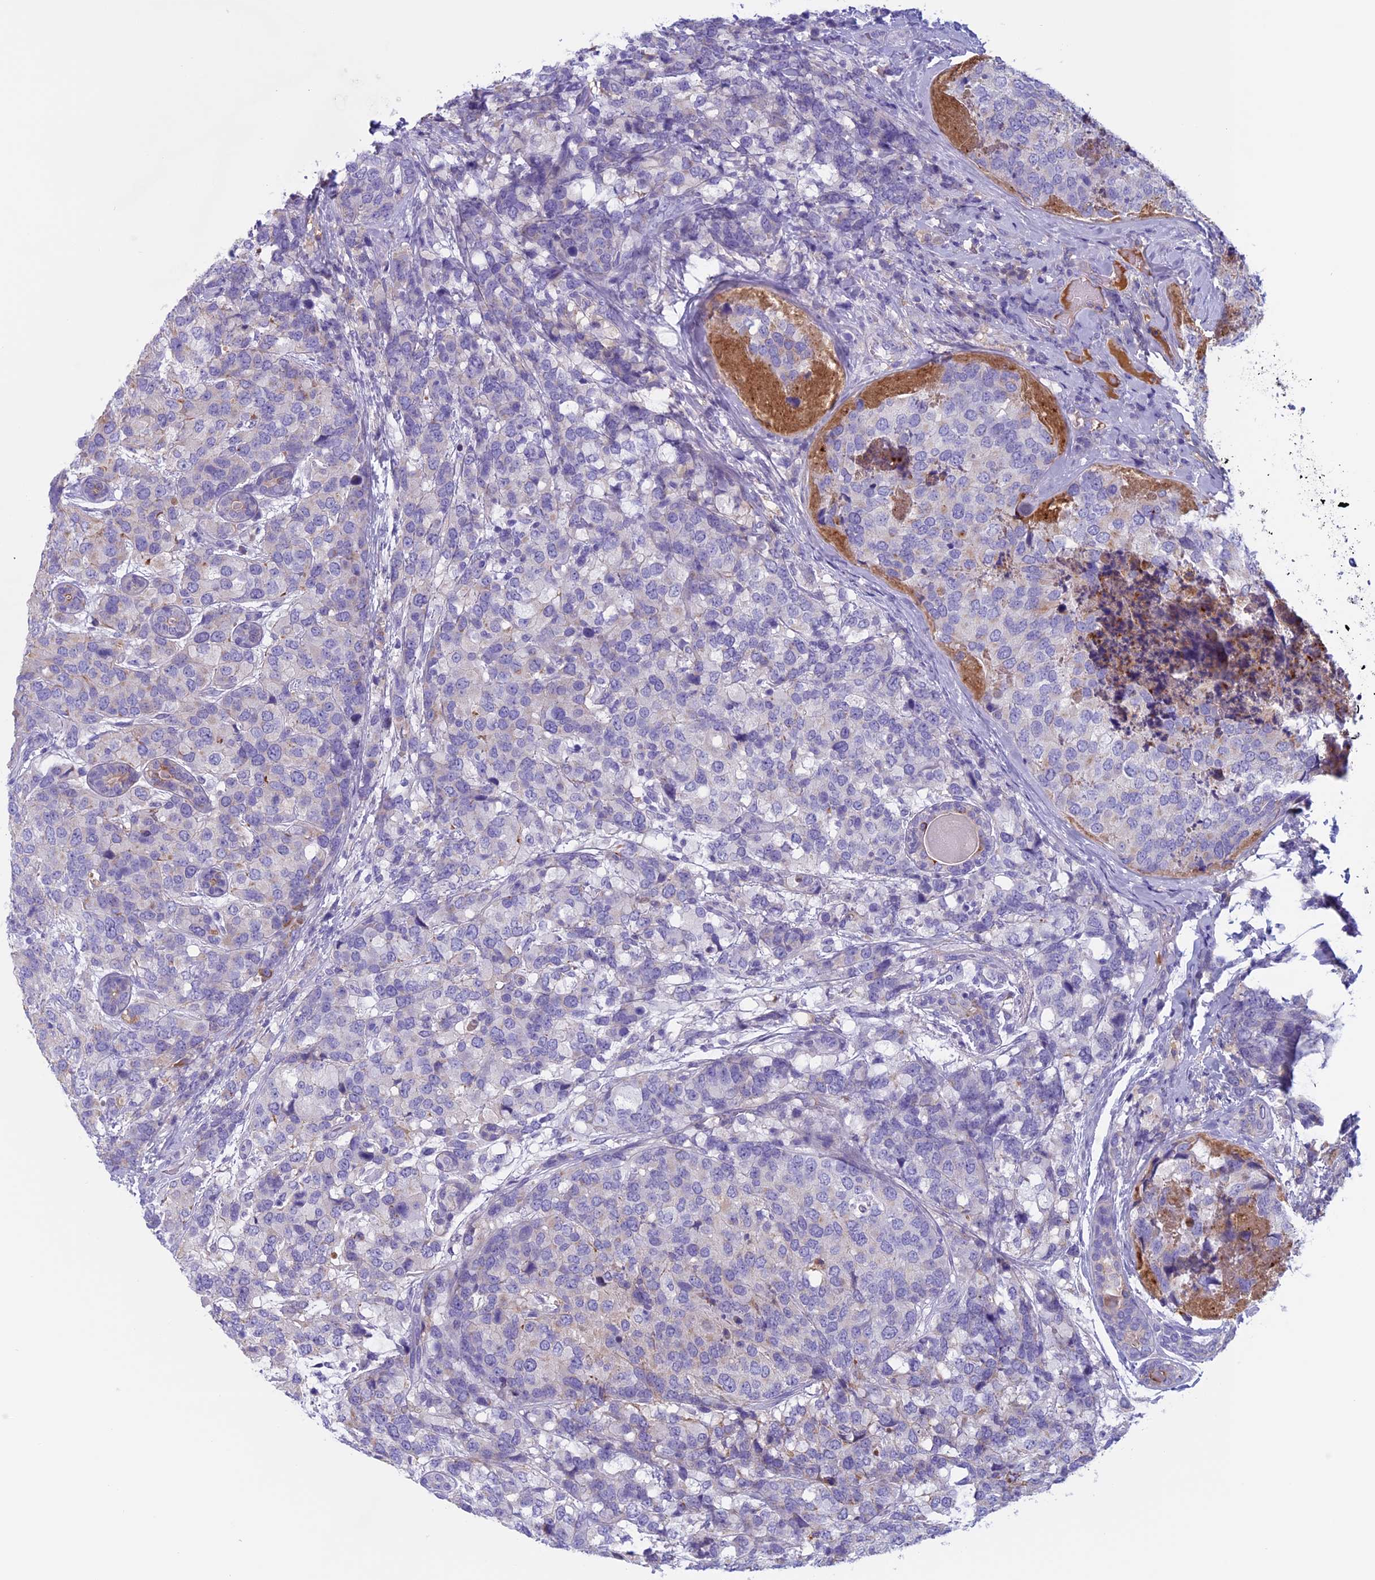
{"staining": {"intensity": "negative", "quantity": "none", "location": "none"}, "tissue": "breast cancer", "cell_type": "Tumor cells", "image_type": "cancer", "snomed": [{"axis": "morphology", "description": "Lobular carcinoma"}, {"axis": "topography", "description": "Breast"}], "caption": "Image shows no protein positivity in tumor cells of lobular carcinoma (breast) tissue. (IHC, brightfield microscopy, high magnification).", "gene": "ANGPTL2", "patient": {"sex": "female", "age": 59}}